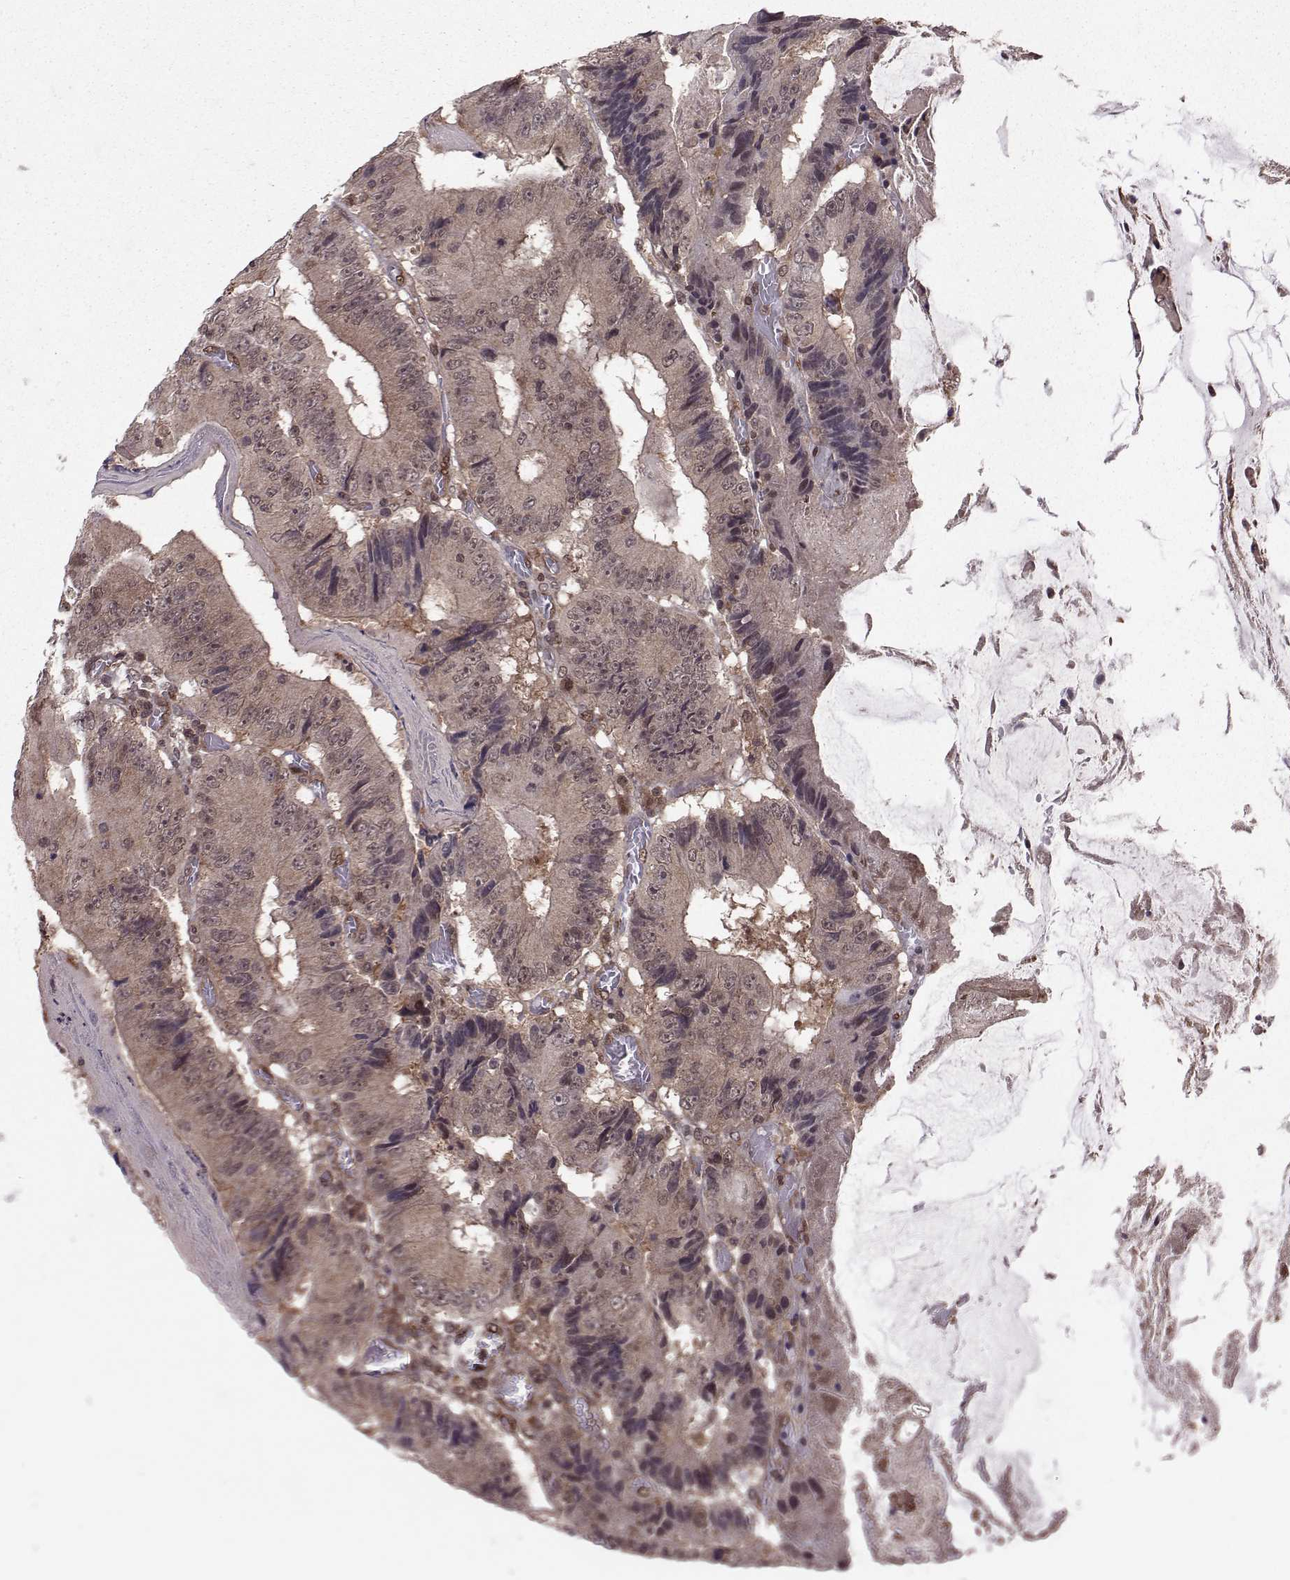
{"staining": {"intensity": "weak", "quantity": ">75%", "location": "cytoplasmic/membranous"}, "tissue": "colorectal cancer", "cell_type": "Tumor cells", "image_type": "cancer", "snomed": [{"axis": "morphology", "description": "Adenocarcinoma, NOS"}, {"axis": "topography", "description": "Colon"}], "caption": "A high-resolution micrograph shows IHC staining of colorectal adenocarcinoma, which shows weak cytoplasmic/membranous positivity in about >75% of tumor cells.", "gene": "PPP2R2A", "patient": {"sex": "female", "age": 86}}